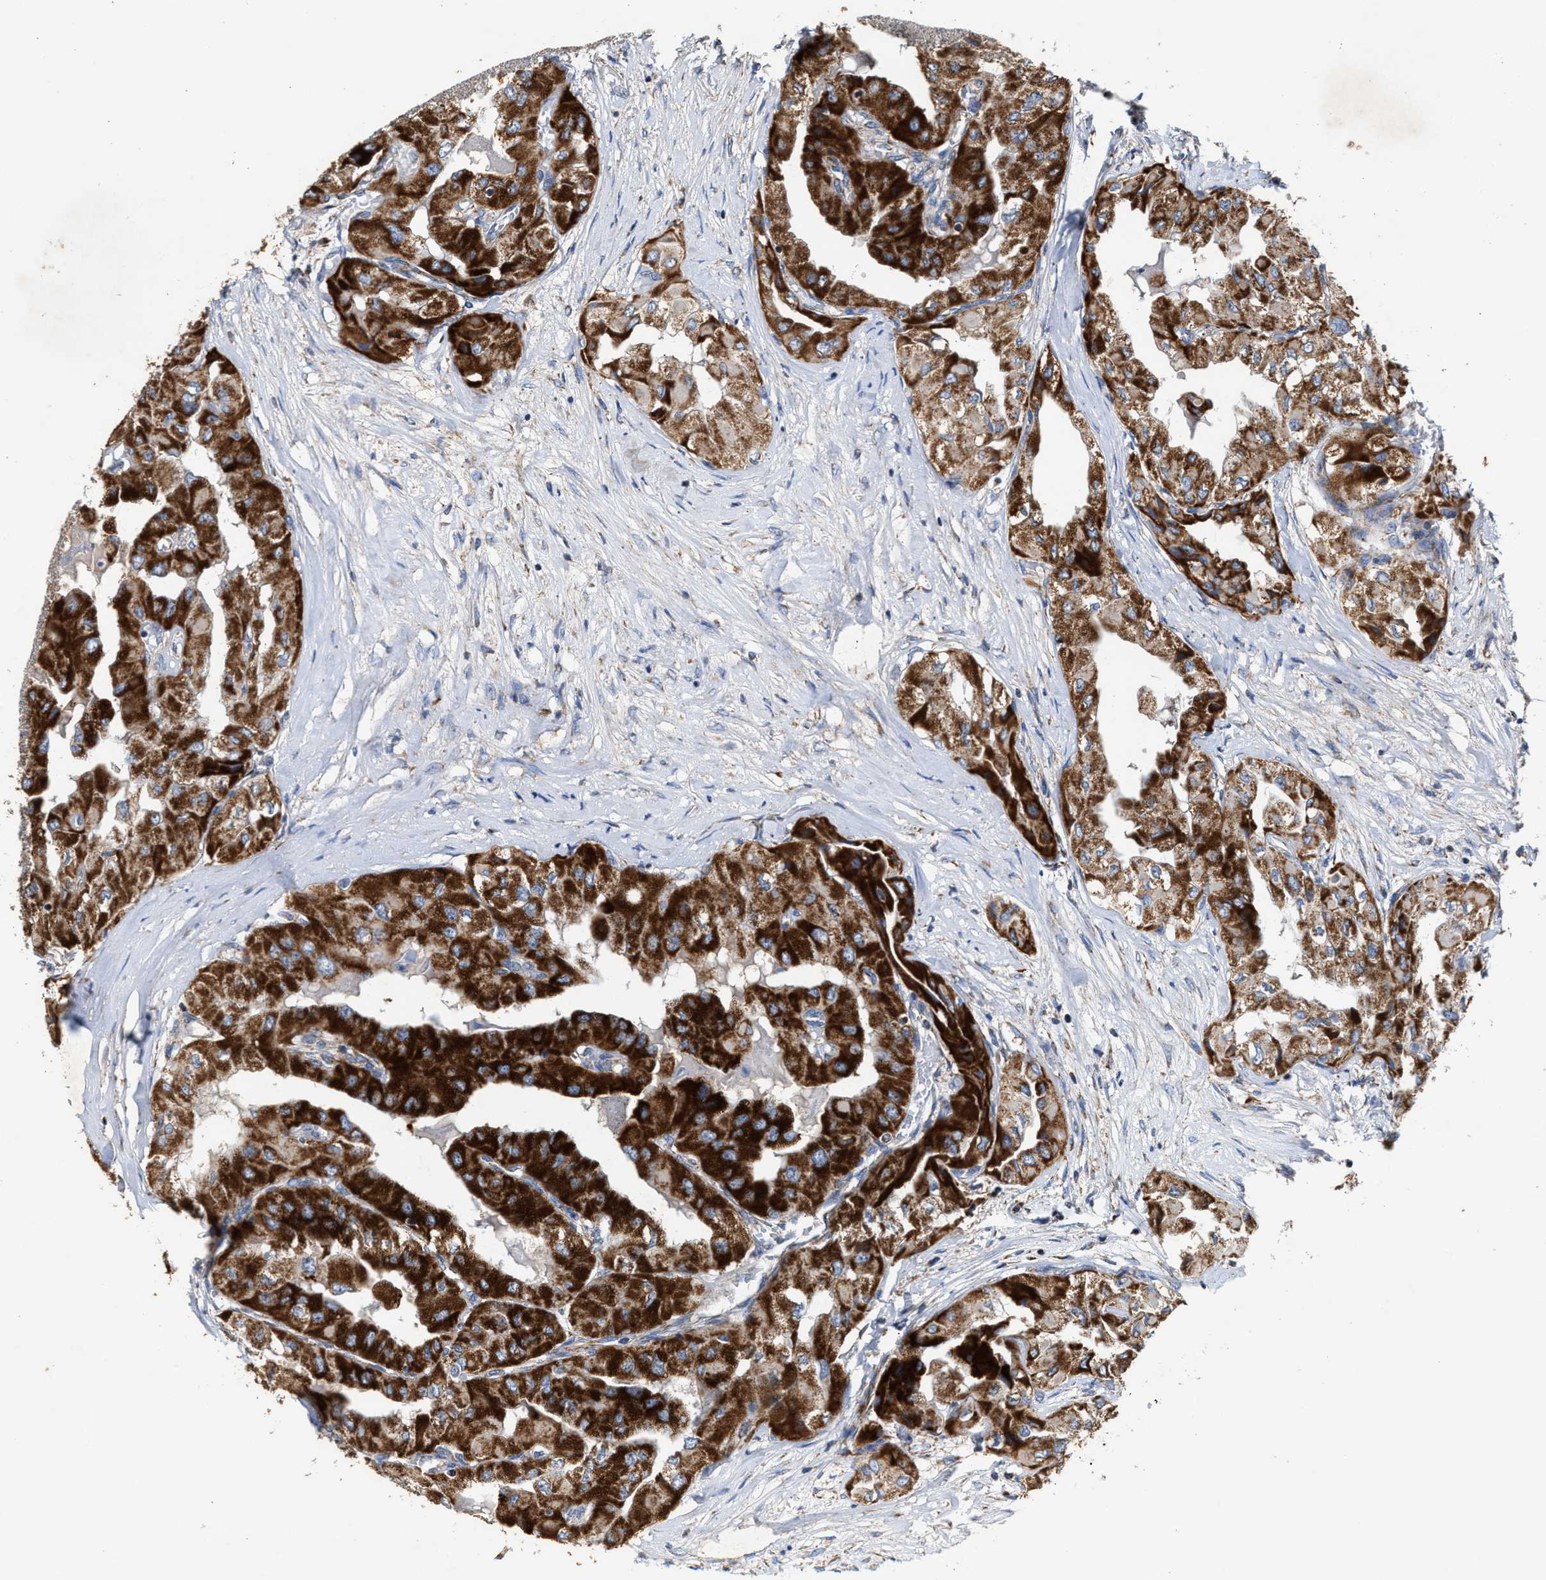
{"staining": {"intensity": "strong", "quantity": ">75%", "location": "cytoplasmic/membranous"}, "tissue": "thyroid cancer", "cell_type": "Tumor cells", "image_type": "cancer", "snomed": [{"axis": "morphology", "description": "Papillary adenocarcinoma, NOS"}, {"axis": "topography", "description": "Thyroid gland"}], "caption": "A high amount of strong cytoplasmic/membranous positivity is seen in approximately >75% of tumor cells in thyroid papillary adenocarcinoma tissue.", "gene": "MECR", "patient": {"sex": "female", "age": 59}}